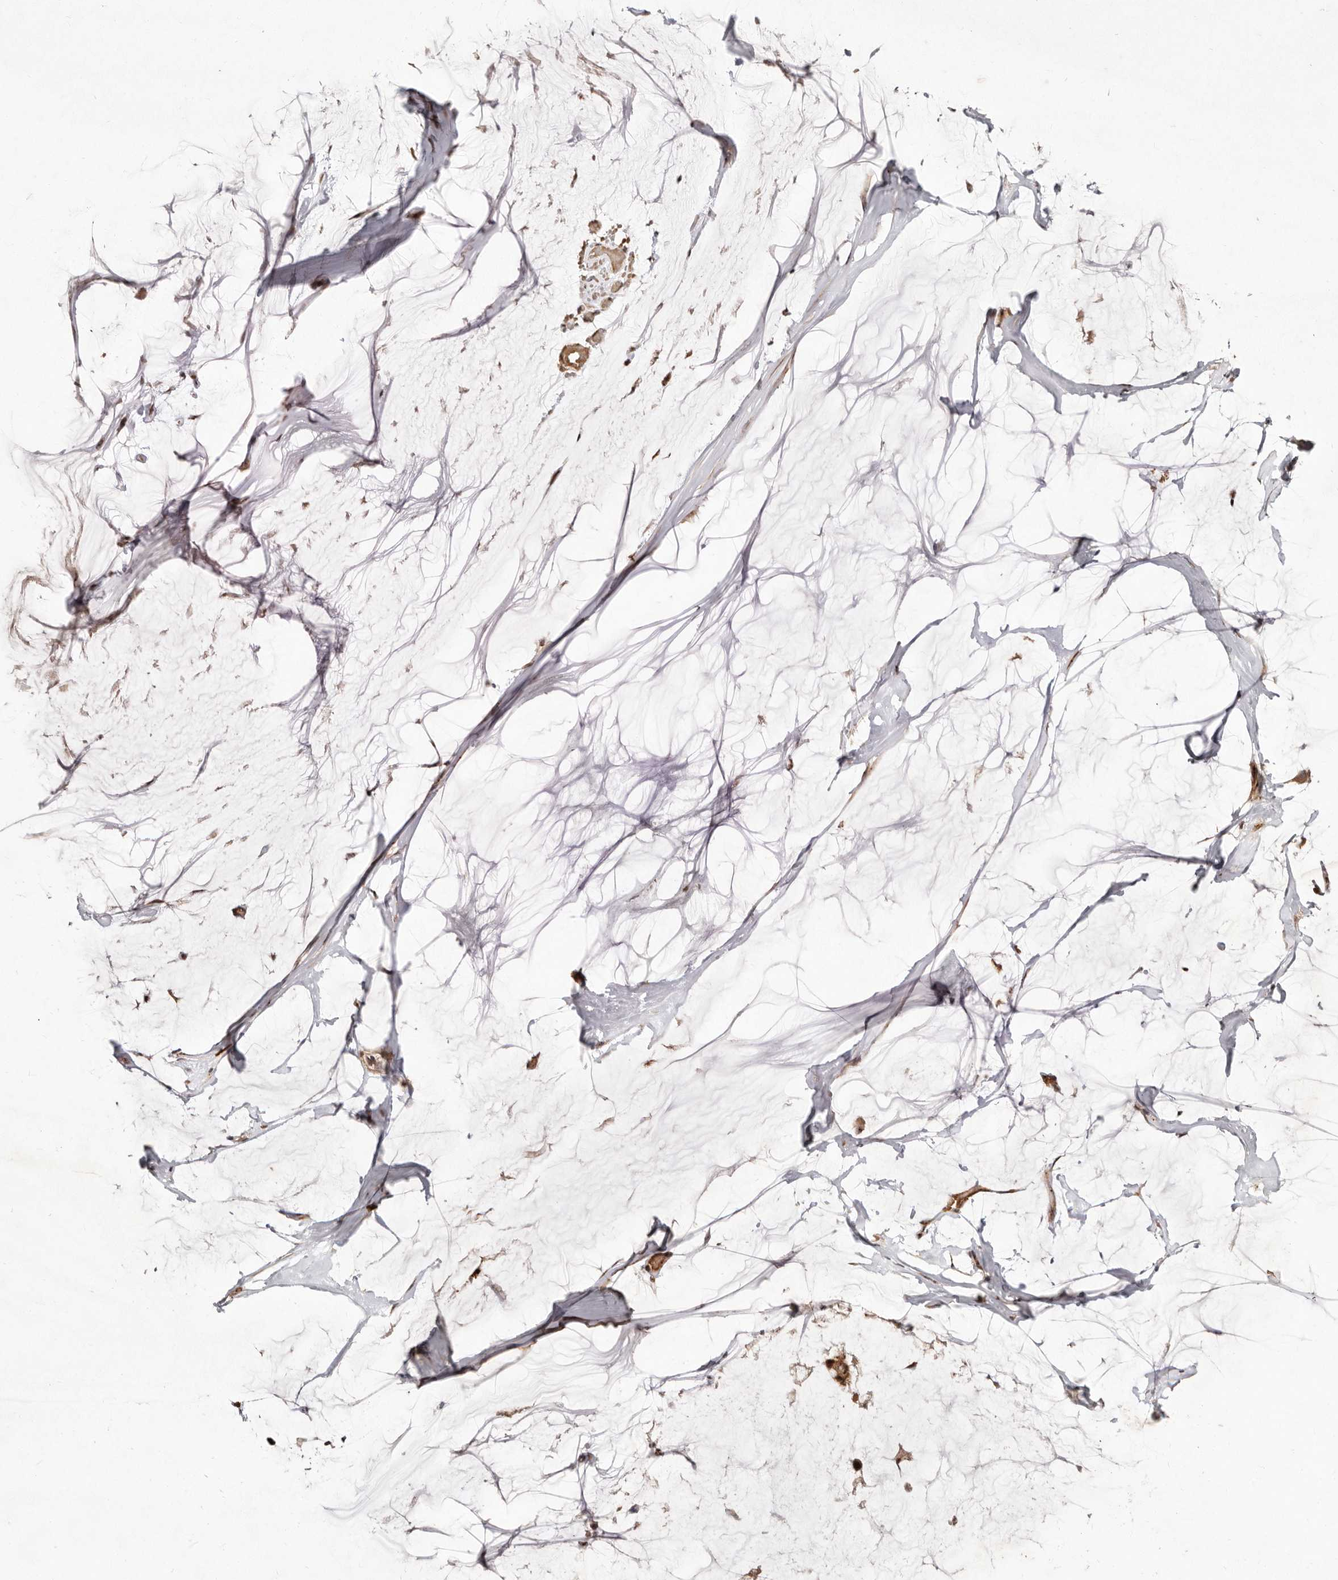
{"staining": {"intensity": "moderate", "quantity": ">75%", "location": "cytoplasmic/membranous"}, "tissue": "ovarian cancer", "cell_type": "Tumor cells", "image_type": "cancer", "snomed": [{"axis": "morphology", "description": "Cystadenocarcinoma, mucinous, NOS"}, {"axis": "topography", "description": "Ovary"}], "caption": "Immunohistochemical staining of human ovarian cancer (mucinous cystadenocarcinoma) shows medium levels of moderate cytoplasmic/membranous positivity in approximately >75% of tumor cells.", "gene": "APOL6", "patient": {"sex": "female", "age": 39}}